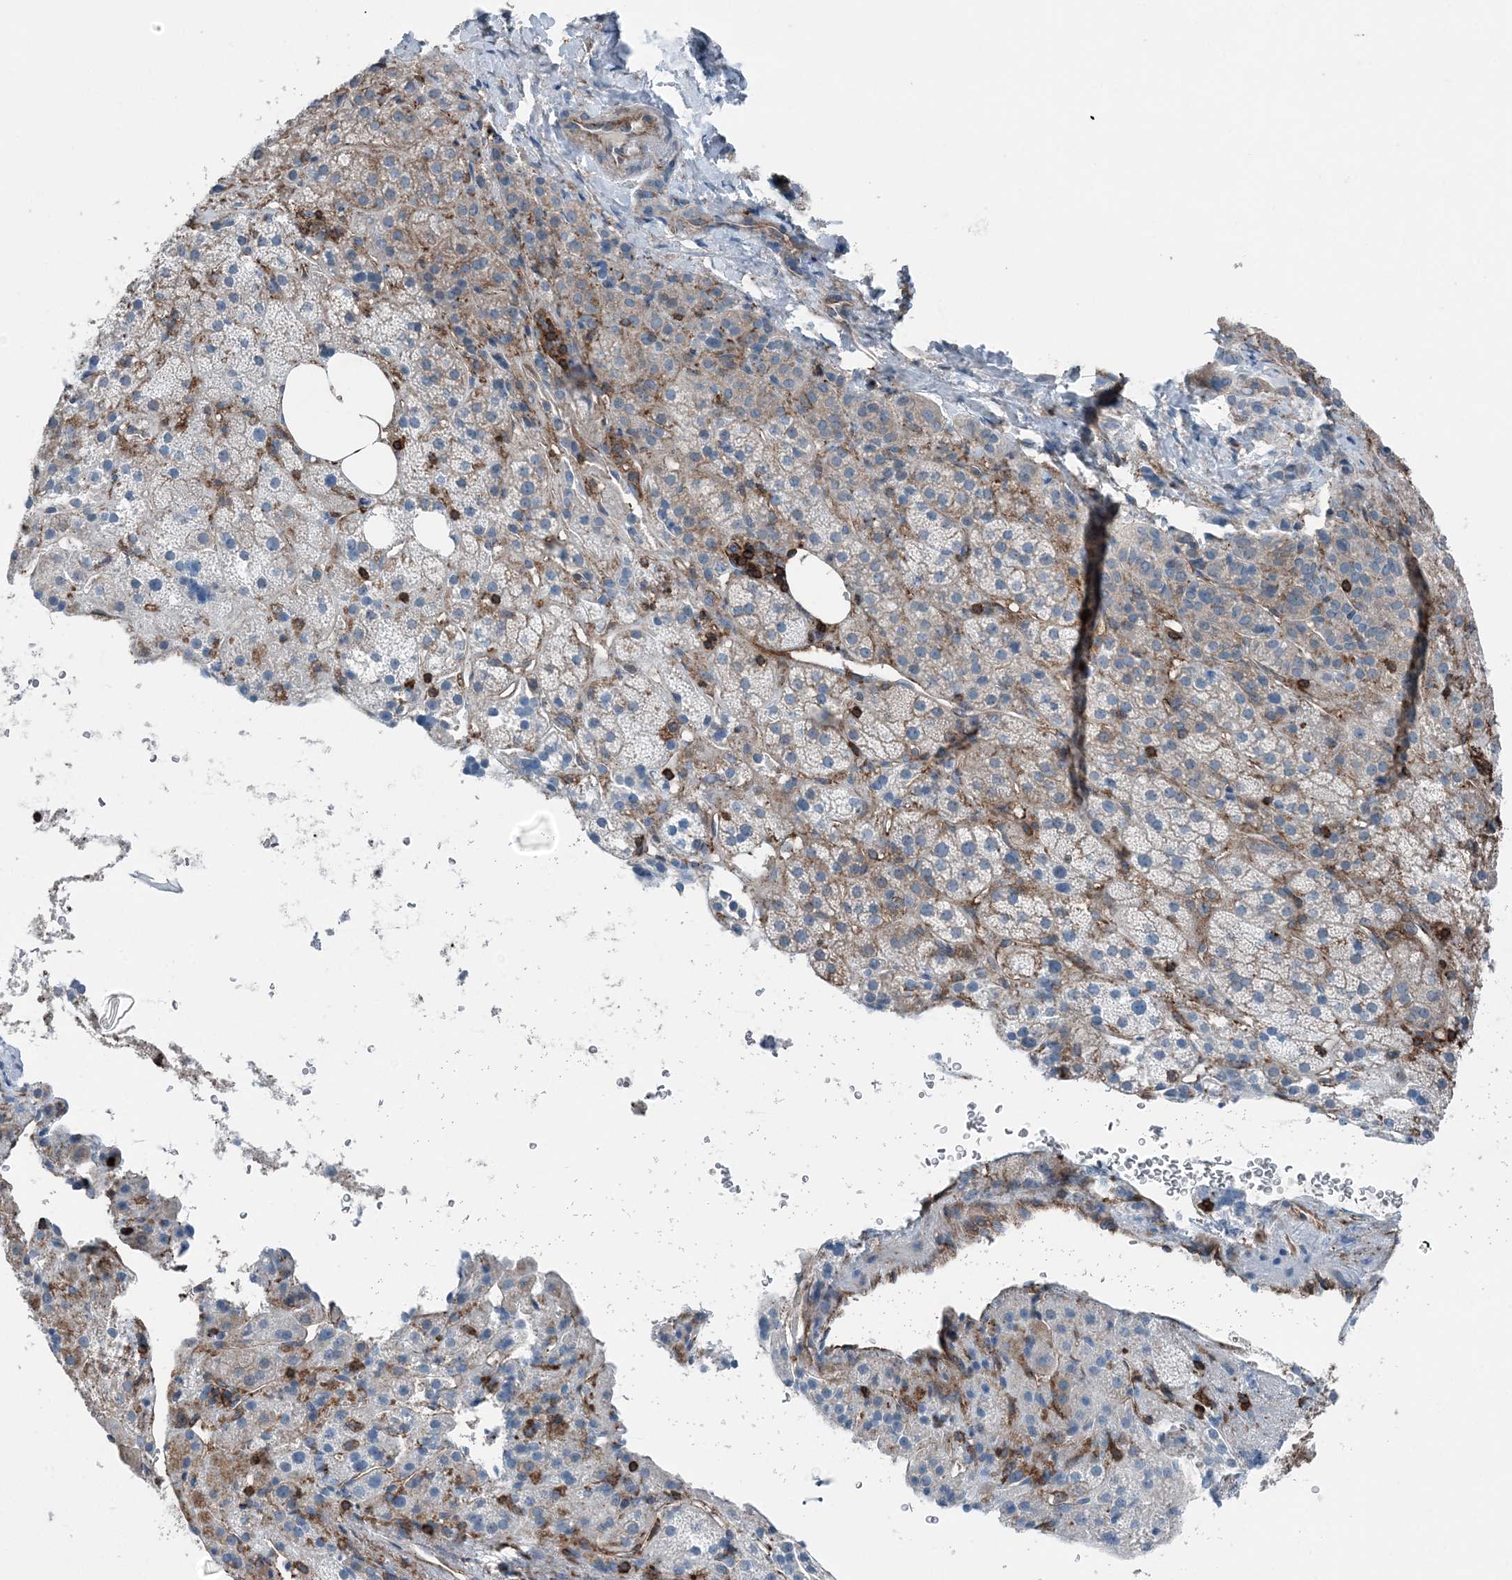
{"staining": {"intensity": "moderate", "quantity": "<25%", "location": "cytoplasmic/membranous"}, "tissue": "adrenal gland", "cell_type": "Glandular cells", "image_type": "normal", "snomed": [{"axis": "morphology", "description": "Normal tissue, NOS"}, {"axis": "topography", "description": "Adrenal gland"}], "caption": "Normal adrenal gland displays moderate cytoplasmic/membranous expression in approximately <25% of glandular cells, visualized by immunohistochemistry. Nuclei are stained in blue.", "gene": "CFL1", "patient": {"sex": "female", "age": 57}}